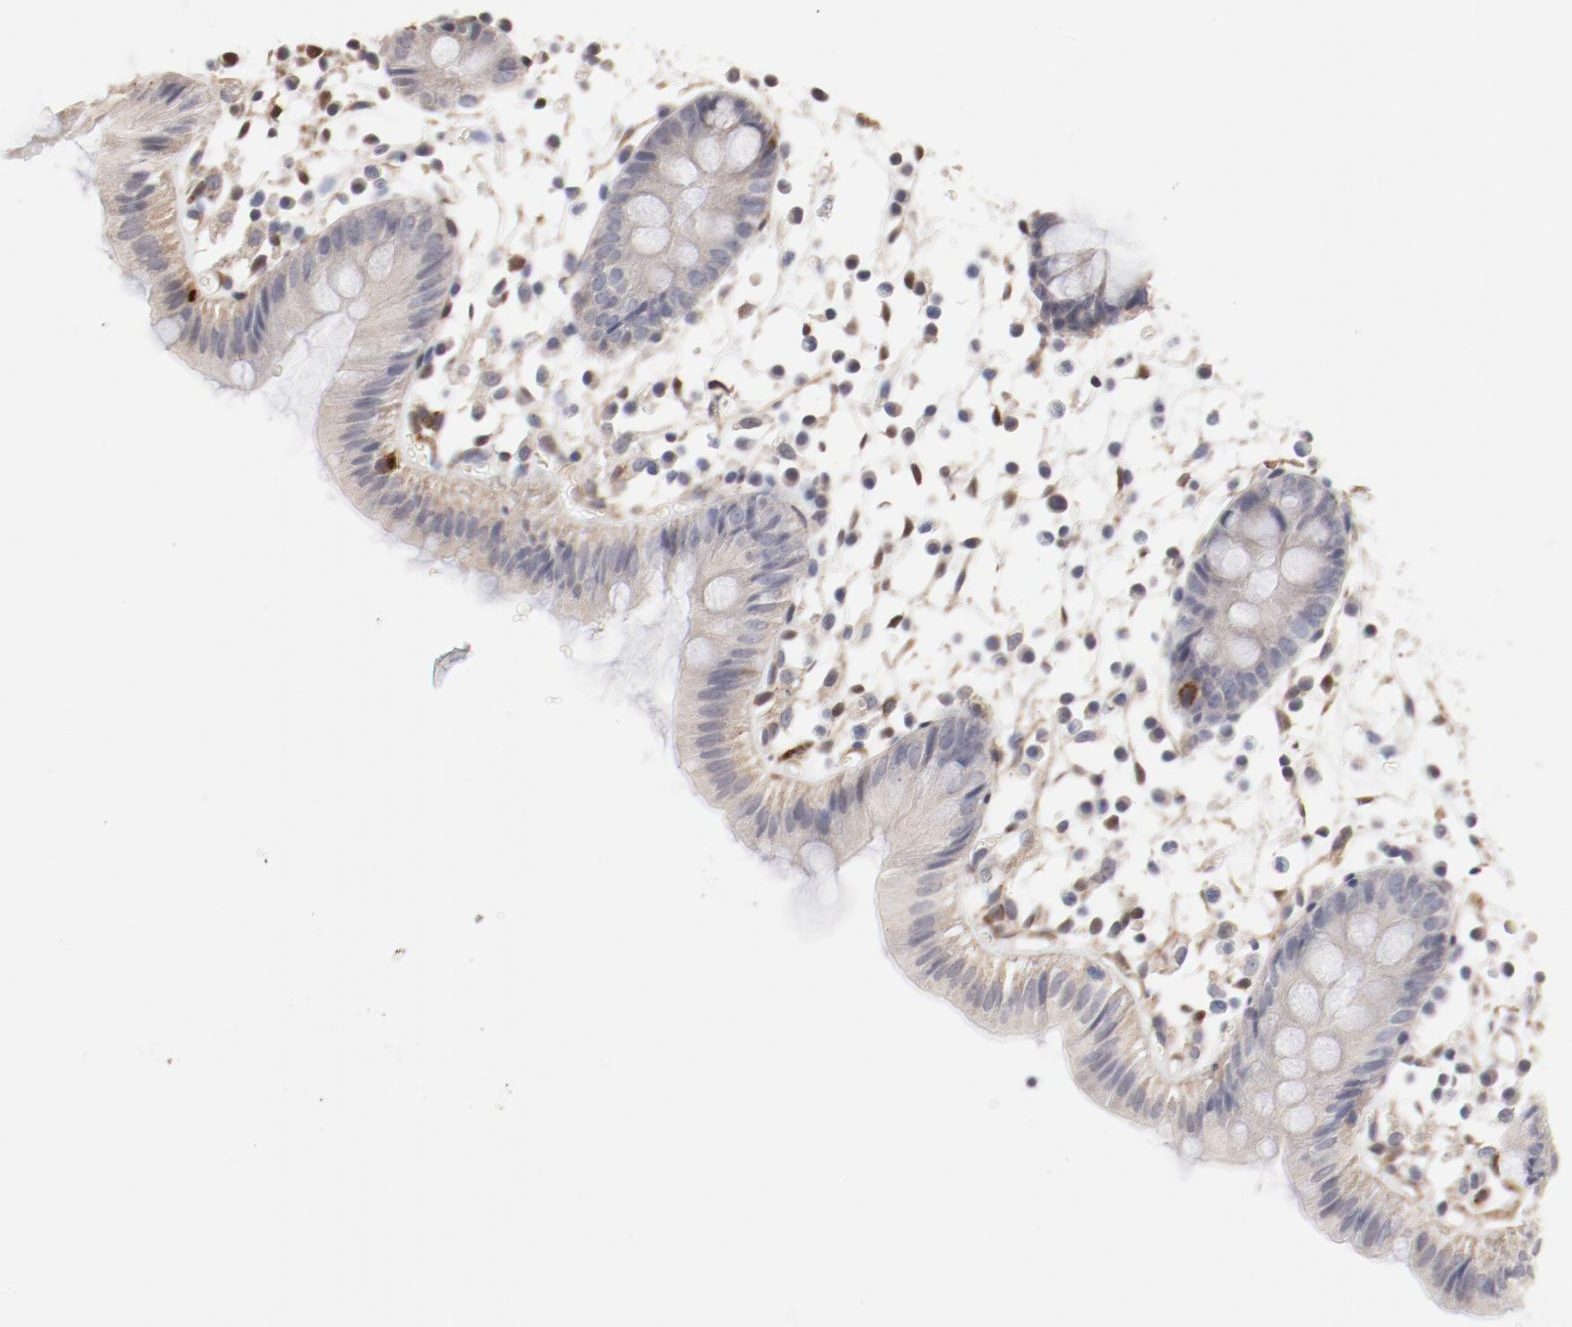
{"staining": {"intensity": "moderate", "quantity": ">75%", "location": "cytoplasmic/membranous"}, "tissue": "colon", "cell_type": "Endothelial cells", "image_type": "normal", "snomed": [{"axis": "morphology", "description": "Normal tissue, NOS"}, {"axis": "topography", "description": "Colon"}], "caption": "Colon was stained to show a protein in brown. There is medium levels of moderate cytoplasmic/membranous expression in about >75% of endothelial cells. Using DAB (3,3'-diaminobenzidine) (brown) and hematoxylin (blue) stains, captured at high magnification using brightfield microscopy.", "gene": "MAGED4B", "patient": {"sex": "male", "age": 14}}